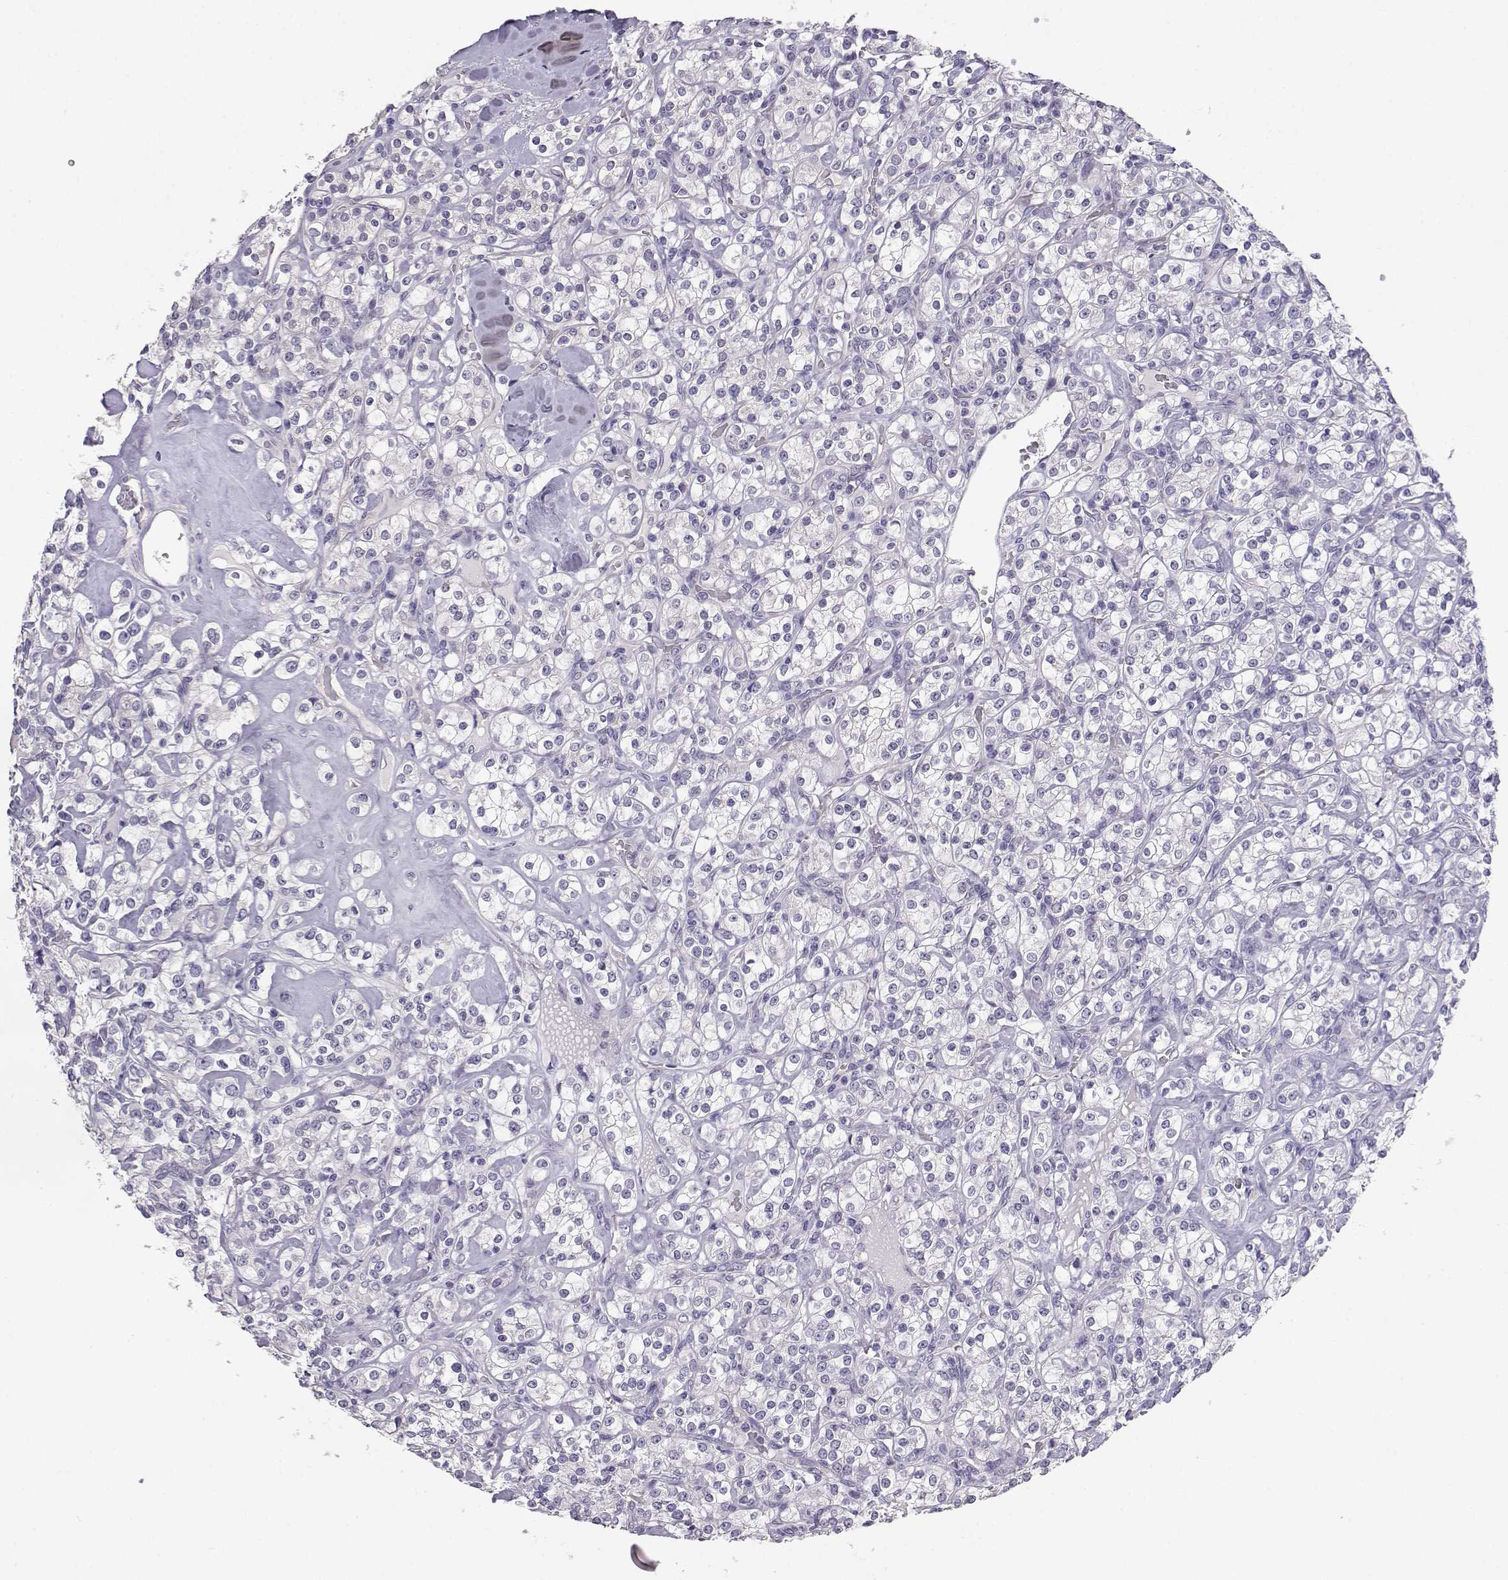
{"staining": {"intensity": "negative", "quantity": "none", "location": "none"}, "tissue": "renal cancer", "cell_type": "Tumor cells", "image_type": "cancer", "snomed": [{"axis": "morphology", "description": "Adenocarcinoma, NOS"}, {"axis": "topography", "description": "Kidney"}], "caption": "Immunohistochemical staining of human renal adenocarcinoma demonstrates no significant positivity in tumor cells.", "gene": "ENDOU", "patient": {"sex": "male", "age": 77}}